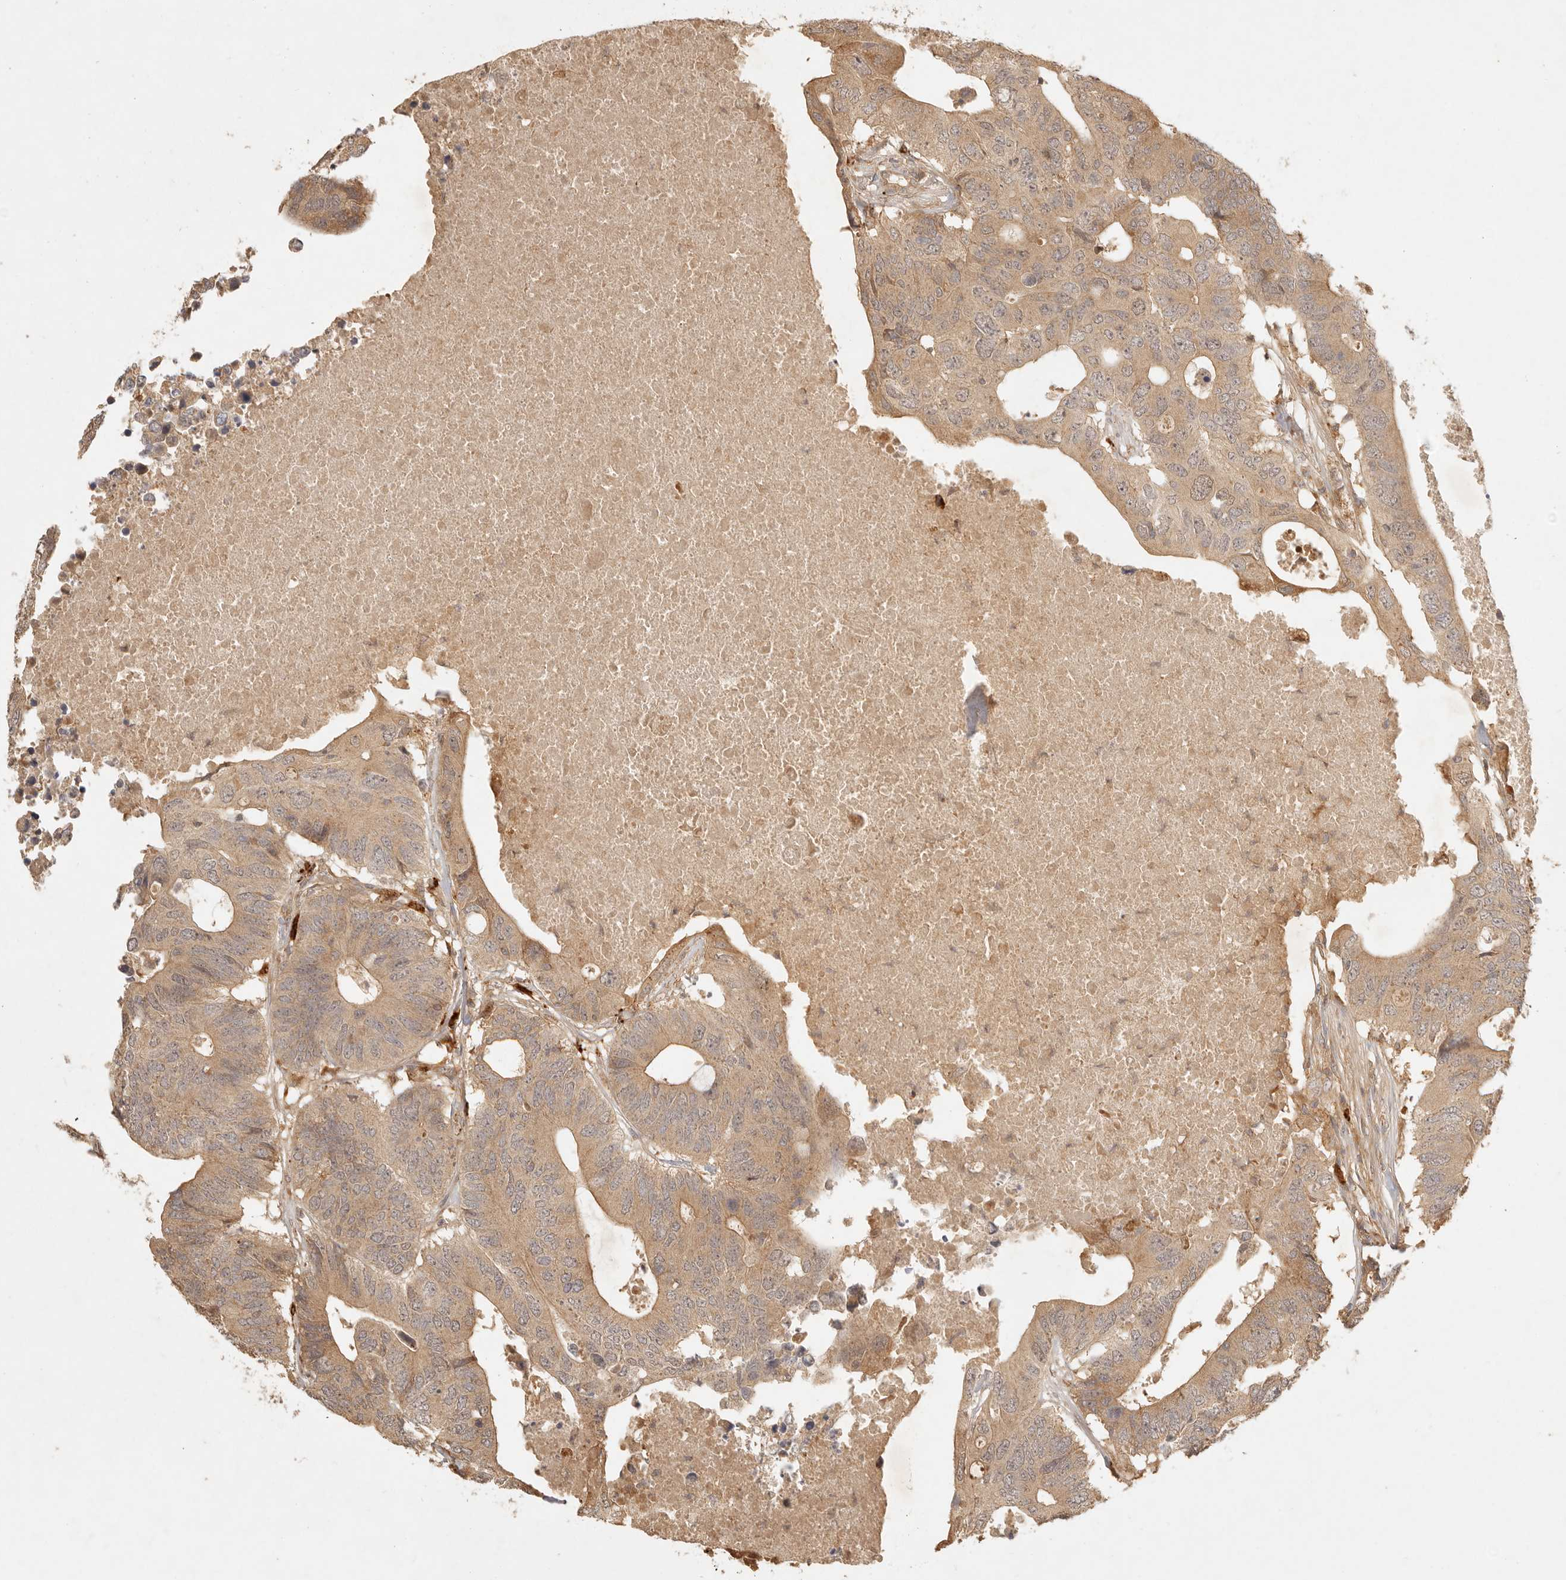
{"staining": {"intensity": "moderate", "quantity": ">75%", "location": "cytoplasmic/membranous"}, "tissue": "colorectal cancer", "cell_type": "Tumor cells", "image_type": "cancer", "snomed": [{"axis": "morphology", "description": "Adenocarcinoma, NOS"}, {"axis": "topography", "description": "Colon"}], "caption": "Moderate cytoplasmic/membranous staining for a protein is seen in about >75% of tumor cells of colorectal adenocarcinoma using immunohistochemistry (IHC).", "gene": "ANKRD61", "patient": {"sex": "male", "age": 71}}